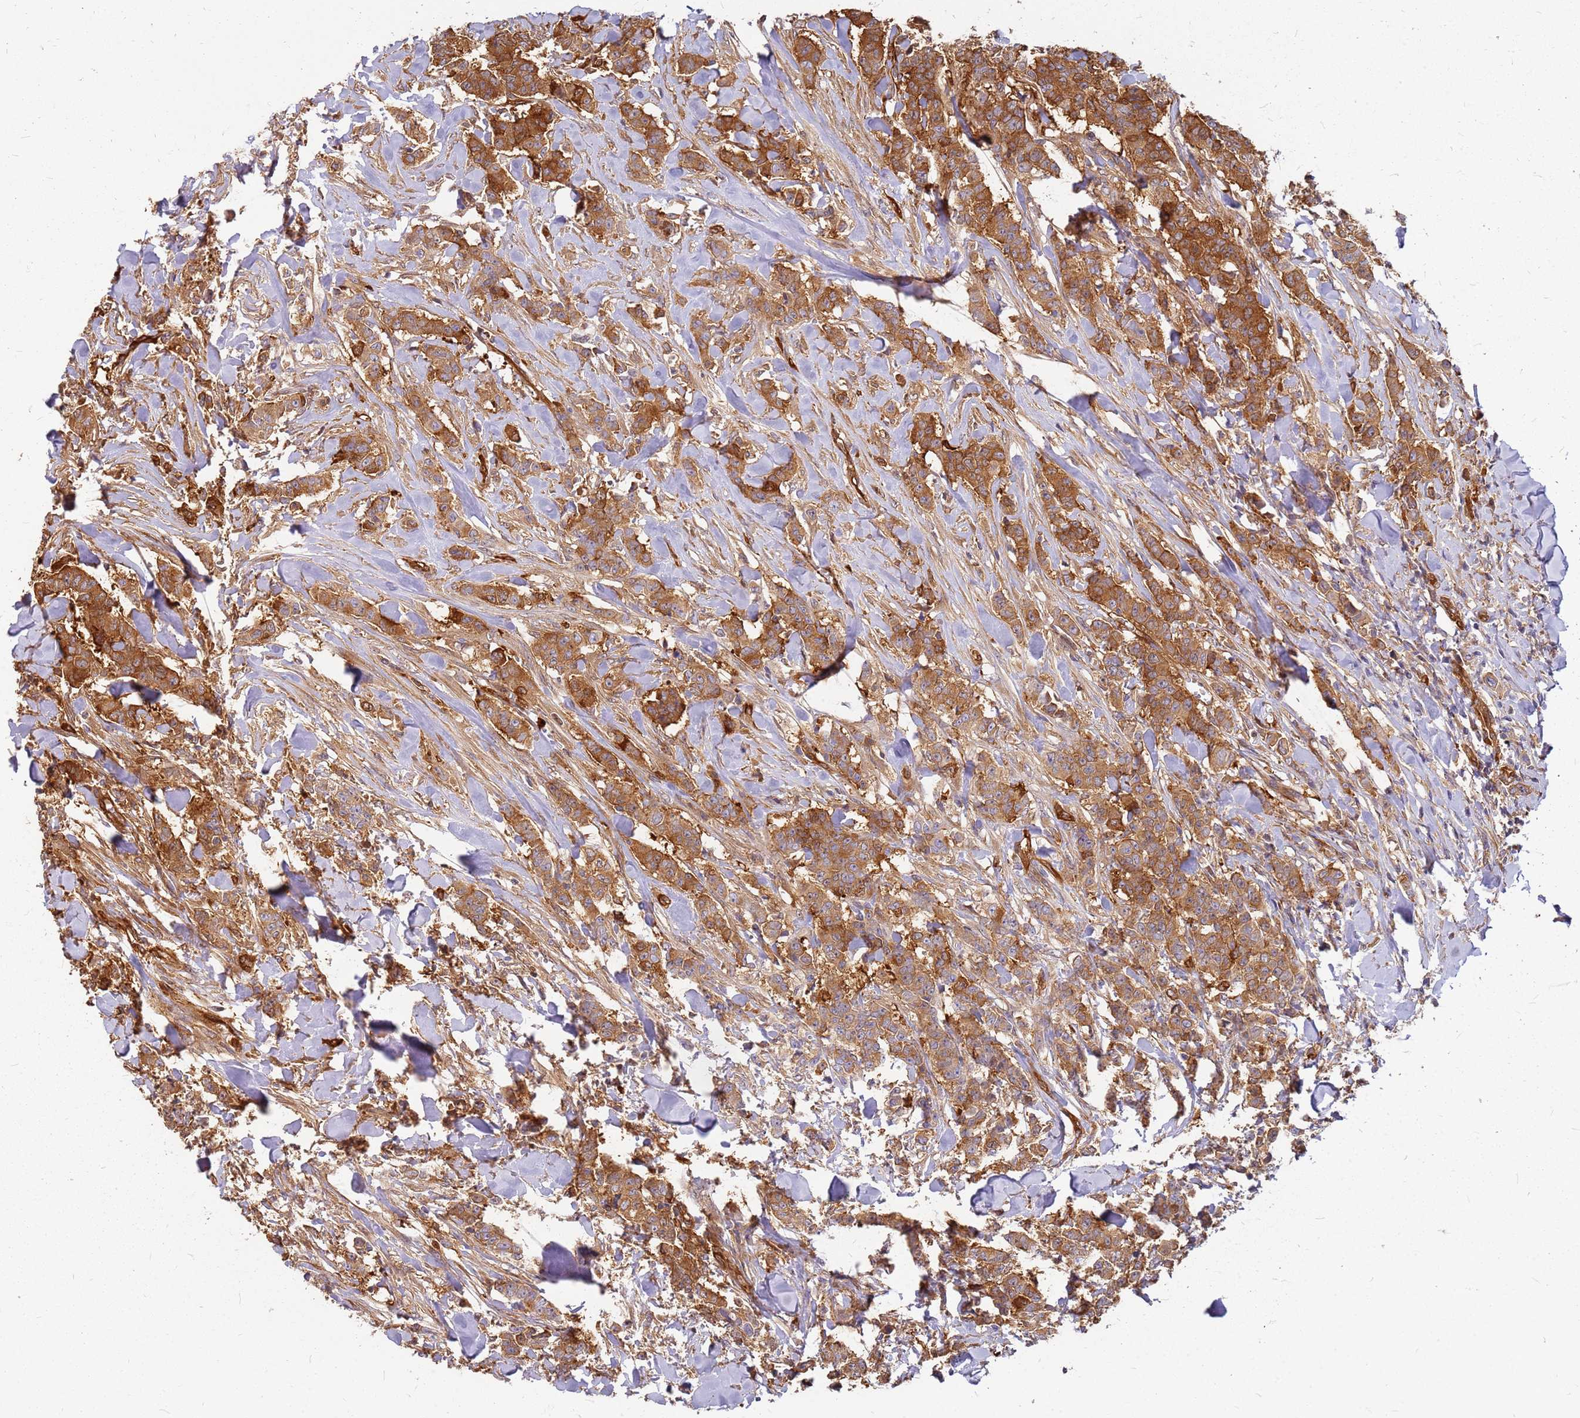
{"staining": {"intensity": "moderate", "quantity": ">75%", "location": "cytoplasmic/membranous"}, "tissue": "breast cancer", "cell_type": "Tumor cells", "image_type": "cancer", "snomed": [{"axis": "morphology", "description": "Duct carcinoma"}, {"axis": "topography", "description": "Breast"}], "caption": "Protein expression analysis of breast cancer (infiltrating ductal carcinoma) exhibits moderate cytoplasmic/membranous staining in about >75% of tumor cells. Immunohistochemistry (ihc) stains the protein of interest in brown and the nuclei are stained blue.", "gene": "HDX", "patient": {"sex": "female", "age": 40}}